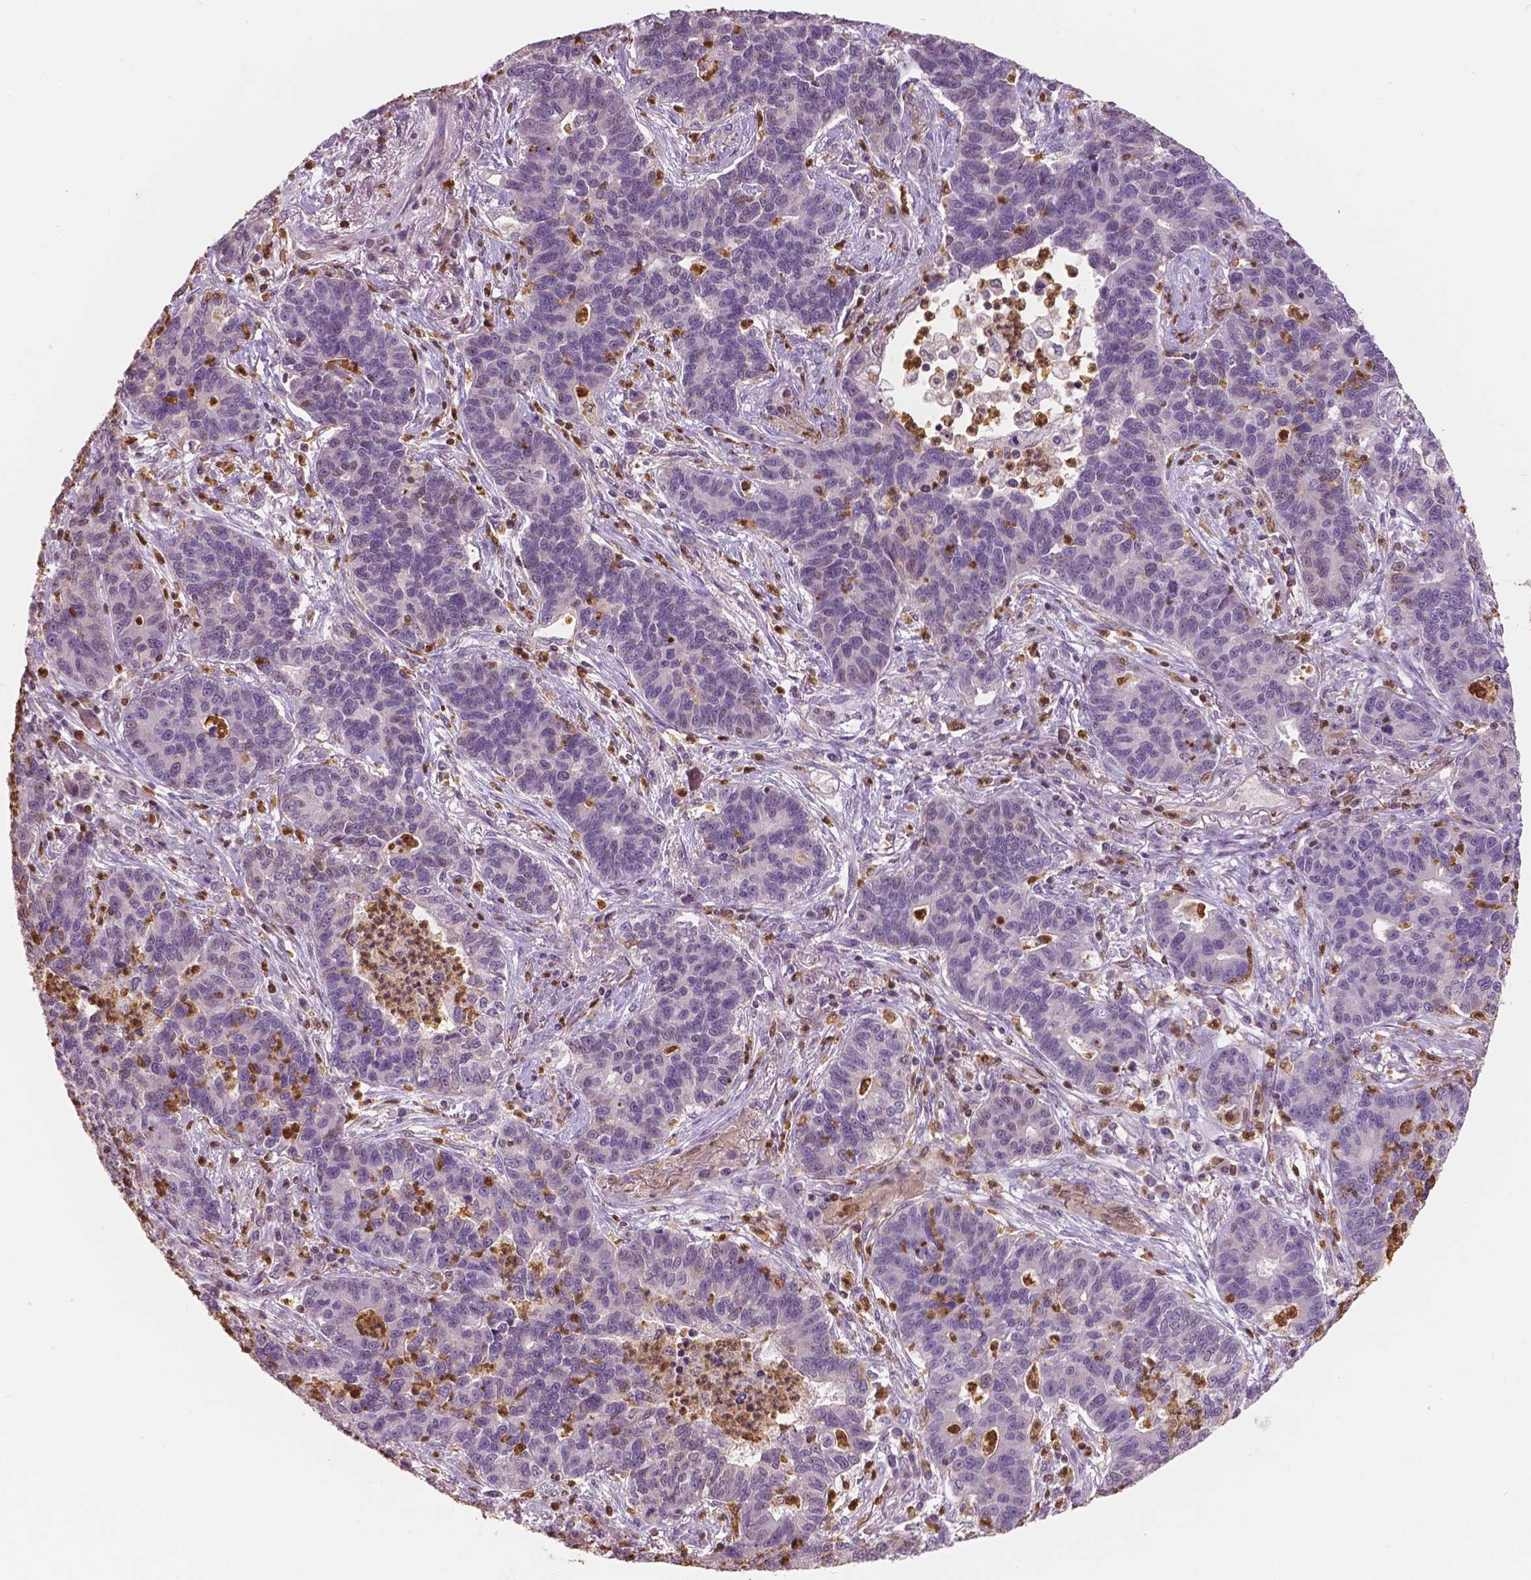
{"staining": {"intensity": "negative", "quantity": "none", "location": "none"}, "tissue": "lung cancer", "cell_type": "Tumor cells", "image_type": "cancer", "snomed": [{"axis": "morphology", "description": "Adenocarcinoma, NOS"}, {"axis": "topography", "description": "Lung"}], "caption": "DAB immunohistochemical staining of human lung adenocarcinoma reveals no significant expression in tumor cells.", "gene": "S100A4", "patient": {"sex": "female", "age": 57}}